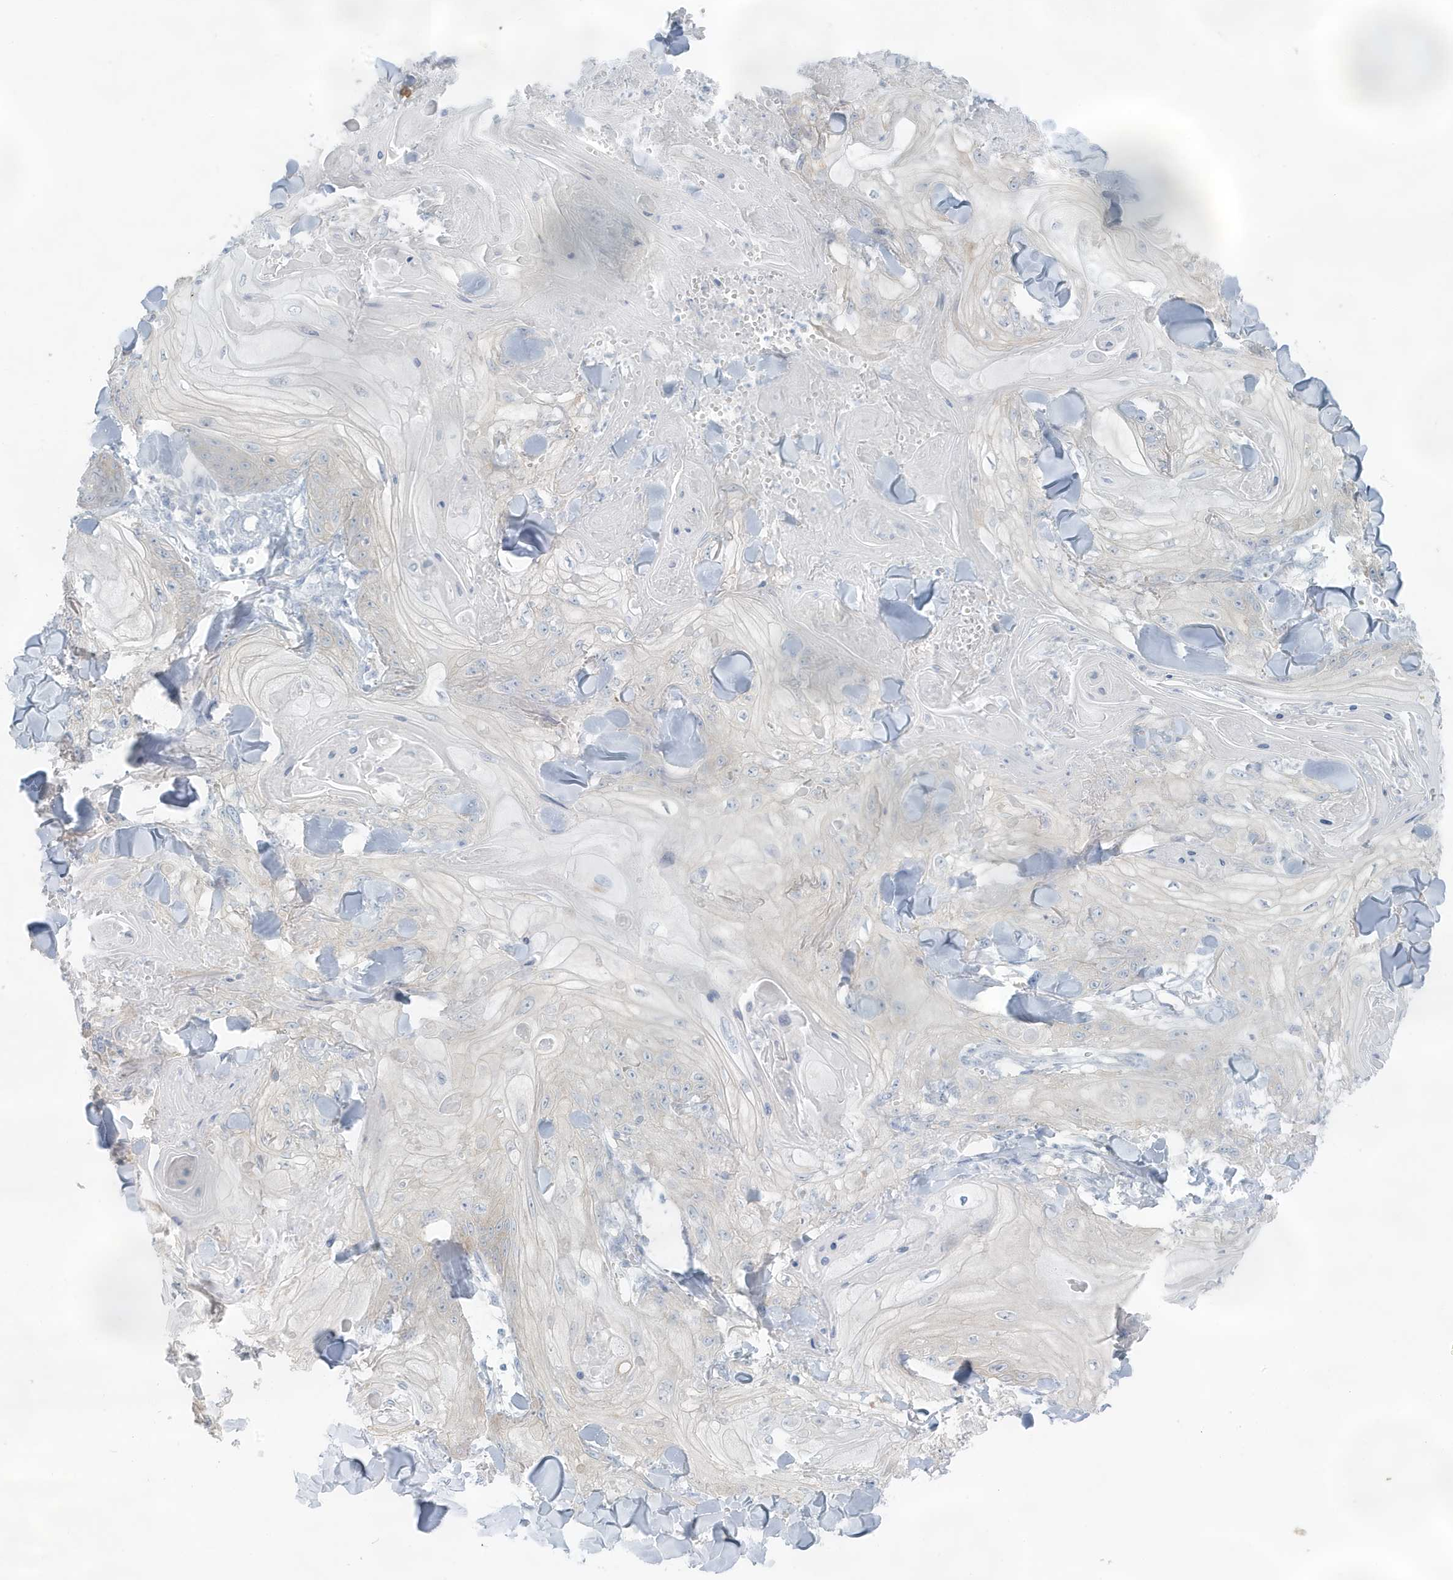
{"staining": {"intensity": "negative", "quantity": "none", "location": "none"}, "tissue": "skin cancer", "cell_type": "Tumor cells", "image_type": "cancer", "snomed": [{"axis": "morphology", "description": "Squamous cell carcinoma, NOS"}, {"axis": "topography", "description": "Skin"}], "caption": "The histopathology image reveals no staining of tumor cells in skin cancer (squamous cell carcinoma).", "gene": "ZFP64", "patient": {"sex": "male", "age": 74}}